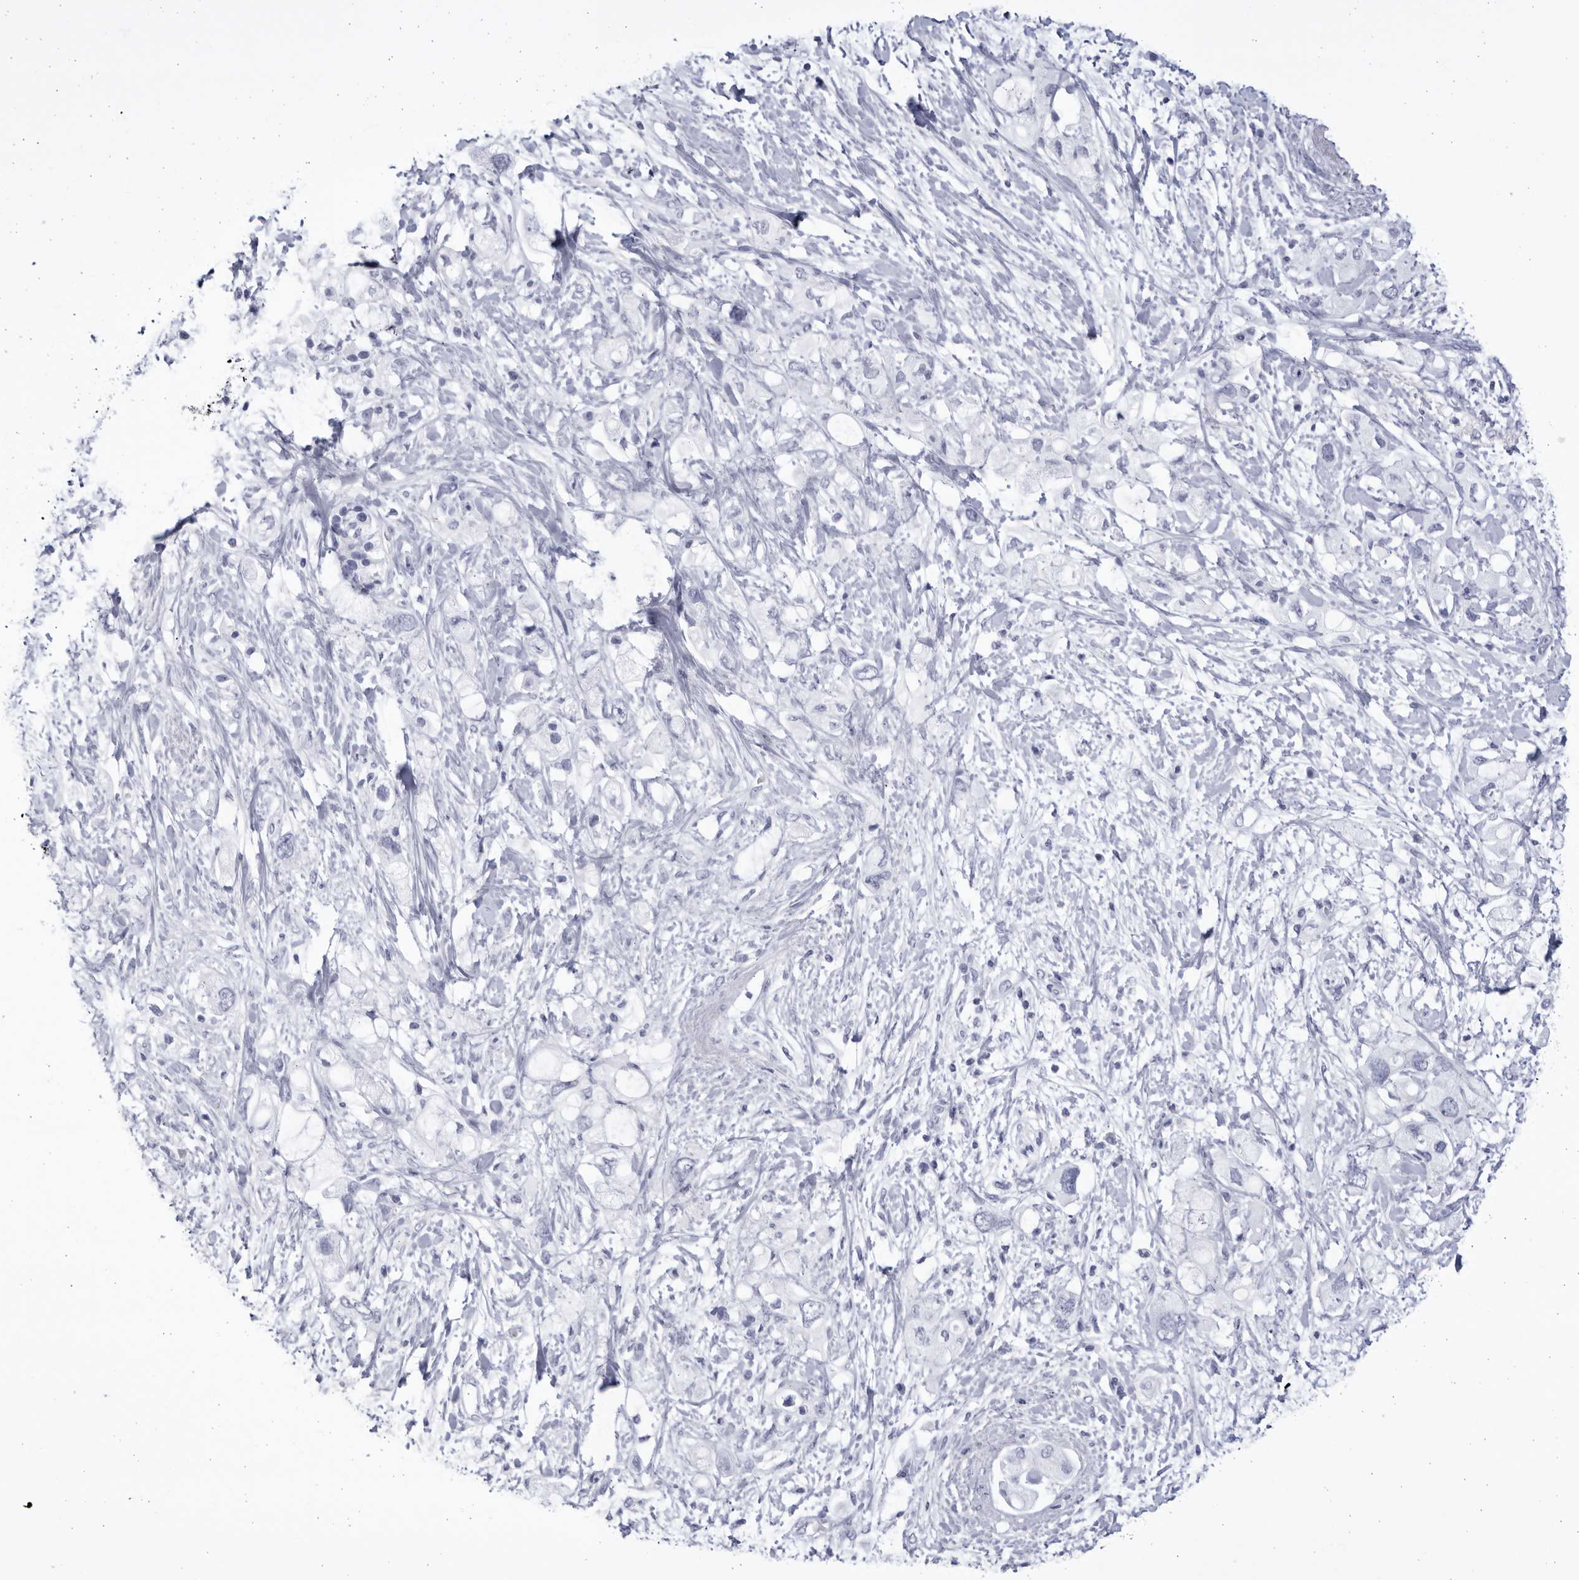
{"staining": {"intensity": "negative", "quantity": "none", "location": "none"}, "tissue": "pancreatic cancer", "cell_type": "Tumor cells", "image_type": "cancer", "snomed": [{"axis": "morphology", "description": "Adenocarcinoma, NOS"}, {"axis": "topography", "description": "Pancreas"}], "caption": "There is no significant staining in tumor cells of pancreatic adenocarcinoma. (DAB IHC visualized using brightfield microscopy, high magnification).", "gene": "CCDC181", "patient": {"sex": "female", "age": 56}}